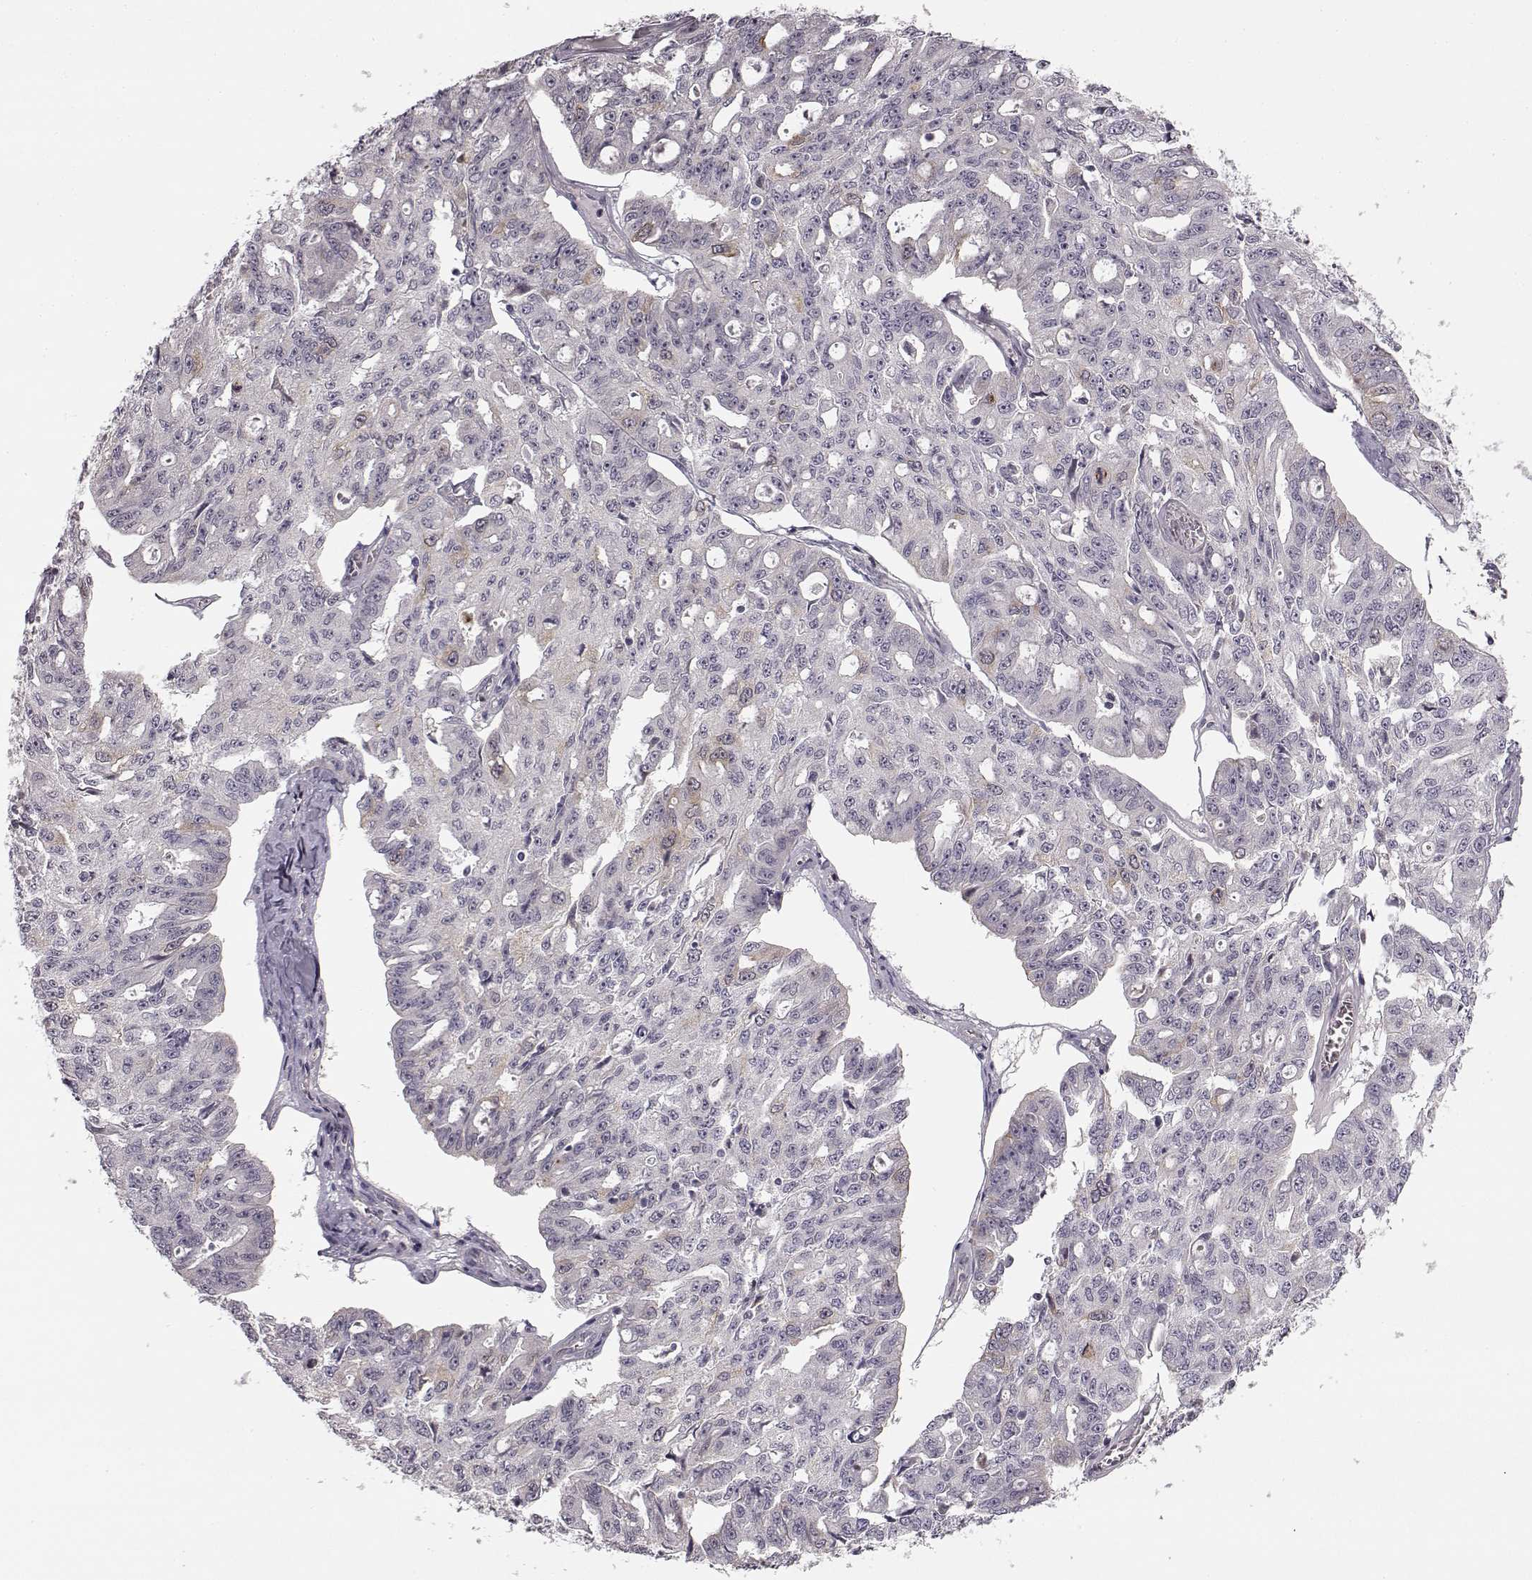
{"staining": {"intensity": "weak", "quantity": "<25%", "location": "cytoplasmic/membranous"}, "tissue": "ovarian cancer", "cell_type": "Tumor cells", "image_type": "cancer", "snomed": [{"axis": "morphology", "description": "Carcinoma, endometroid"}, {"axis": "topography", "description": "Ovary"}], "caption": "Immunohistochemistry photomicrograph of endometroid carcinoma (ovarian) stained for a protein (brown), which demonstrates no positivity in tumor cells.", "gene": "HMMR", "patient": {"sex": "female", "age": 65}}